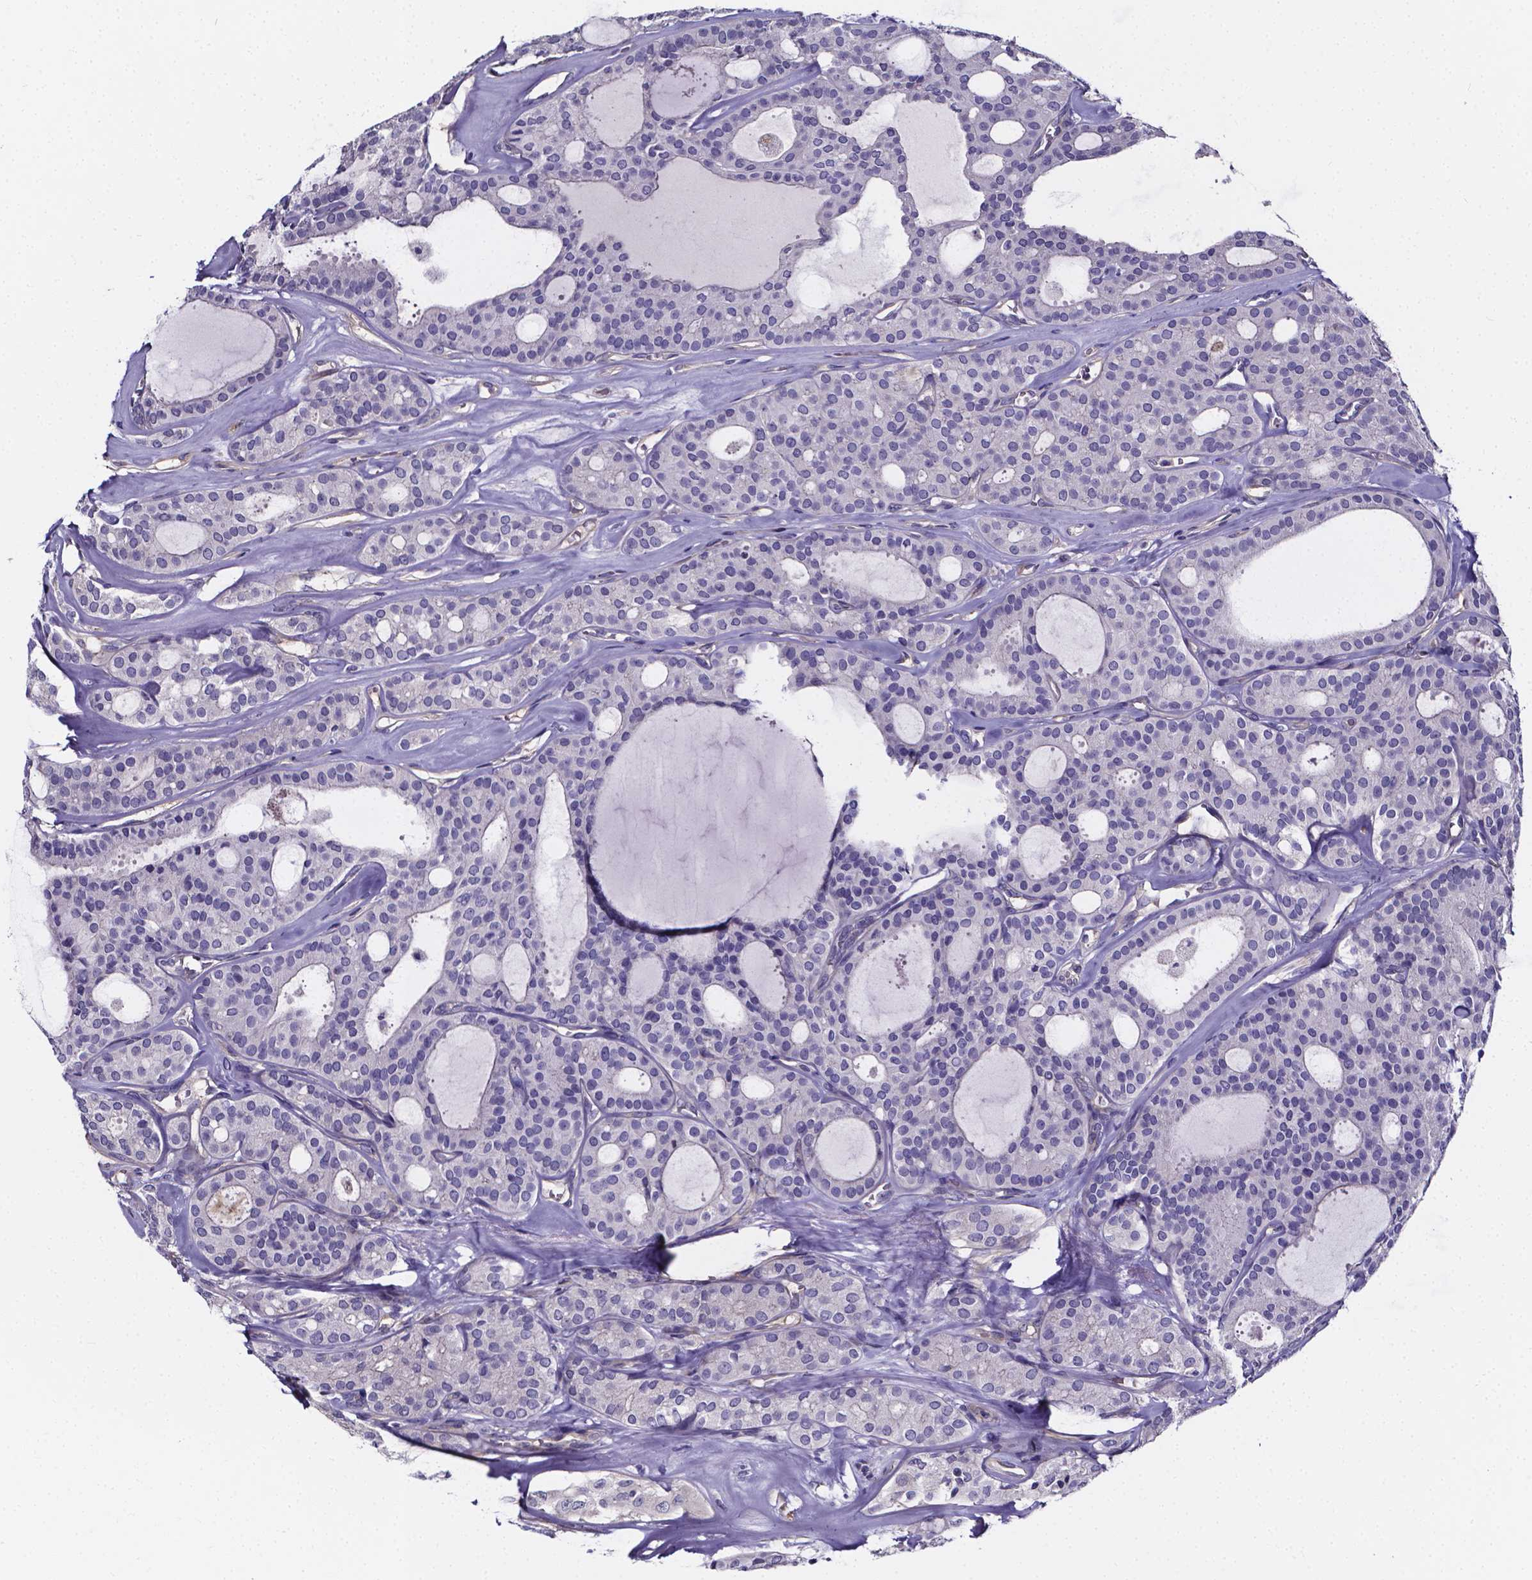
{"staining": {"intensity": "negative", "quantity": "none", "location": "none"}, "tissue": "thyroid cancer", "cell_type": "Tumor cells", "image_type": "cancer", "snomed": [{"axis": "morphology", "description": "Follicular adenoma carcinoma, NOS"}, {"axis": "topography", "description": "Thyroid gland"}], "caption": "Tumor cells show no significant protein expression in thyroid cancer.", "gene": "CACNG8", "patient": {"sex": "male", "age": 75}}